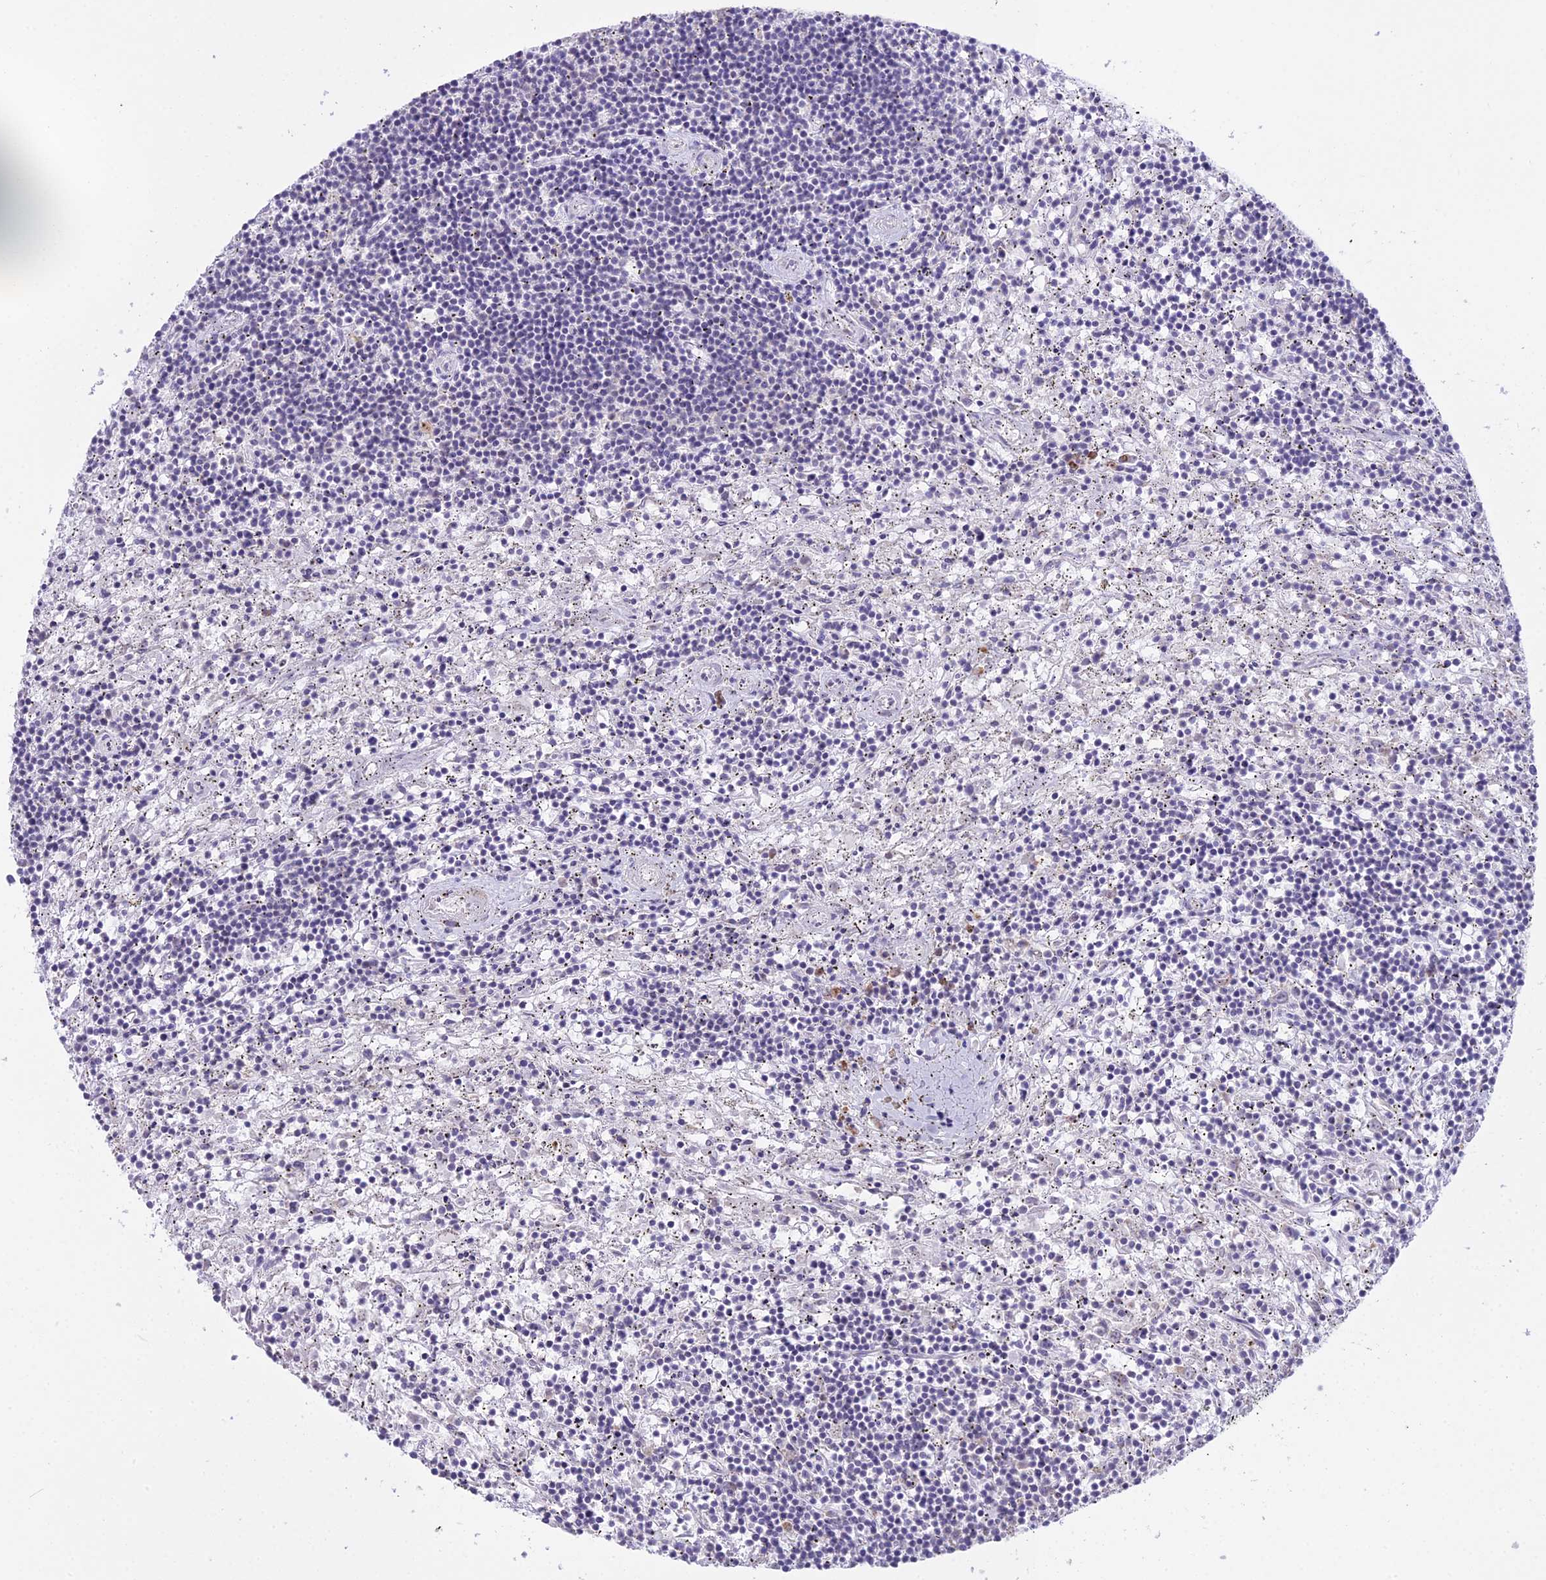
{"staining": {"intensity": "negative", "quantity": "none", "location": "none"}, "tissue": "lymphoma", "cell_type": "Tumor cells", "image_type": "cancer", "snomed": [{"axis": "morphology", "description": "Malignant lymphoma, non-Hodgkin's type, Low grade"}, {"axis": "topography", "description": "Spleen"}], "caption": "Immunohistochemistry (IHC) photomicrograph of neoplastic tissue: human low-grade malignant lymphoma, non-Hodgkin's type stained with DAB (3,3'-diaminobenzidine) demonstrates no significant protein positivity in tumor cells. (DAB immunohistochemistry (IHC) with hematoxylin counter stain).", "gene": "RPS26", "patient": {"sex": "male", "age": 76}}